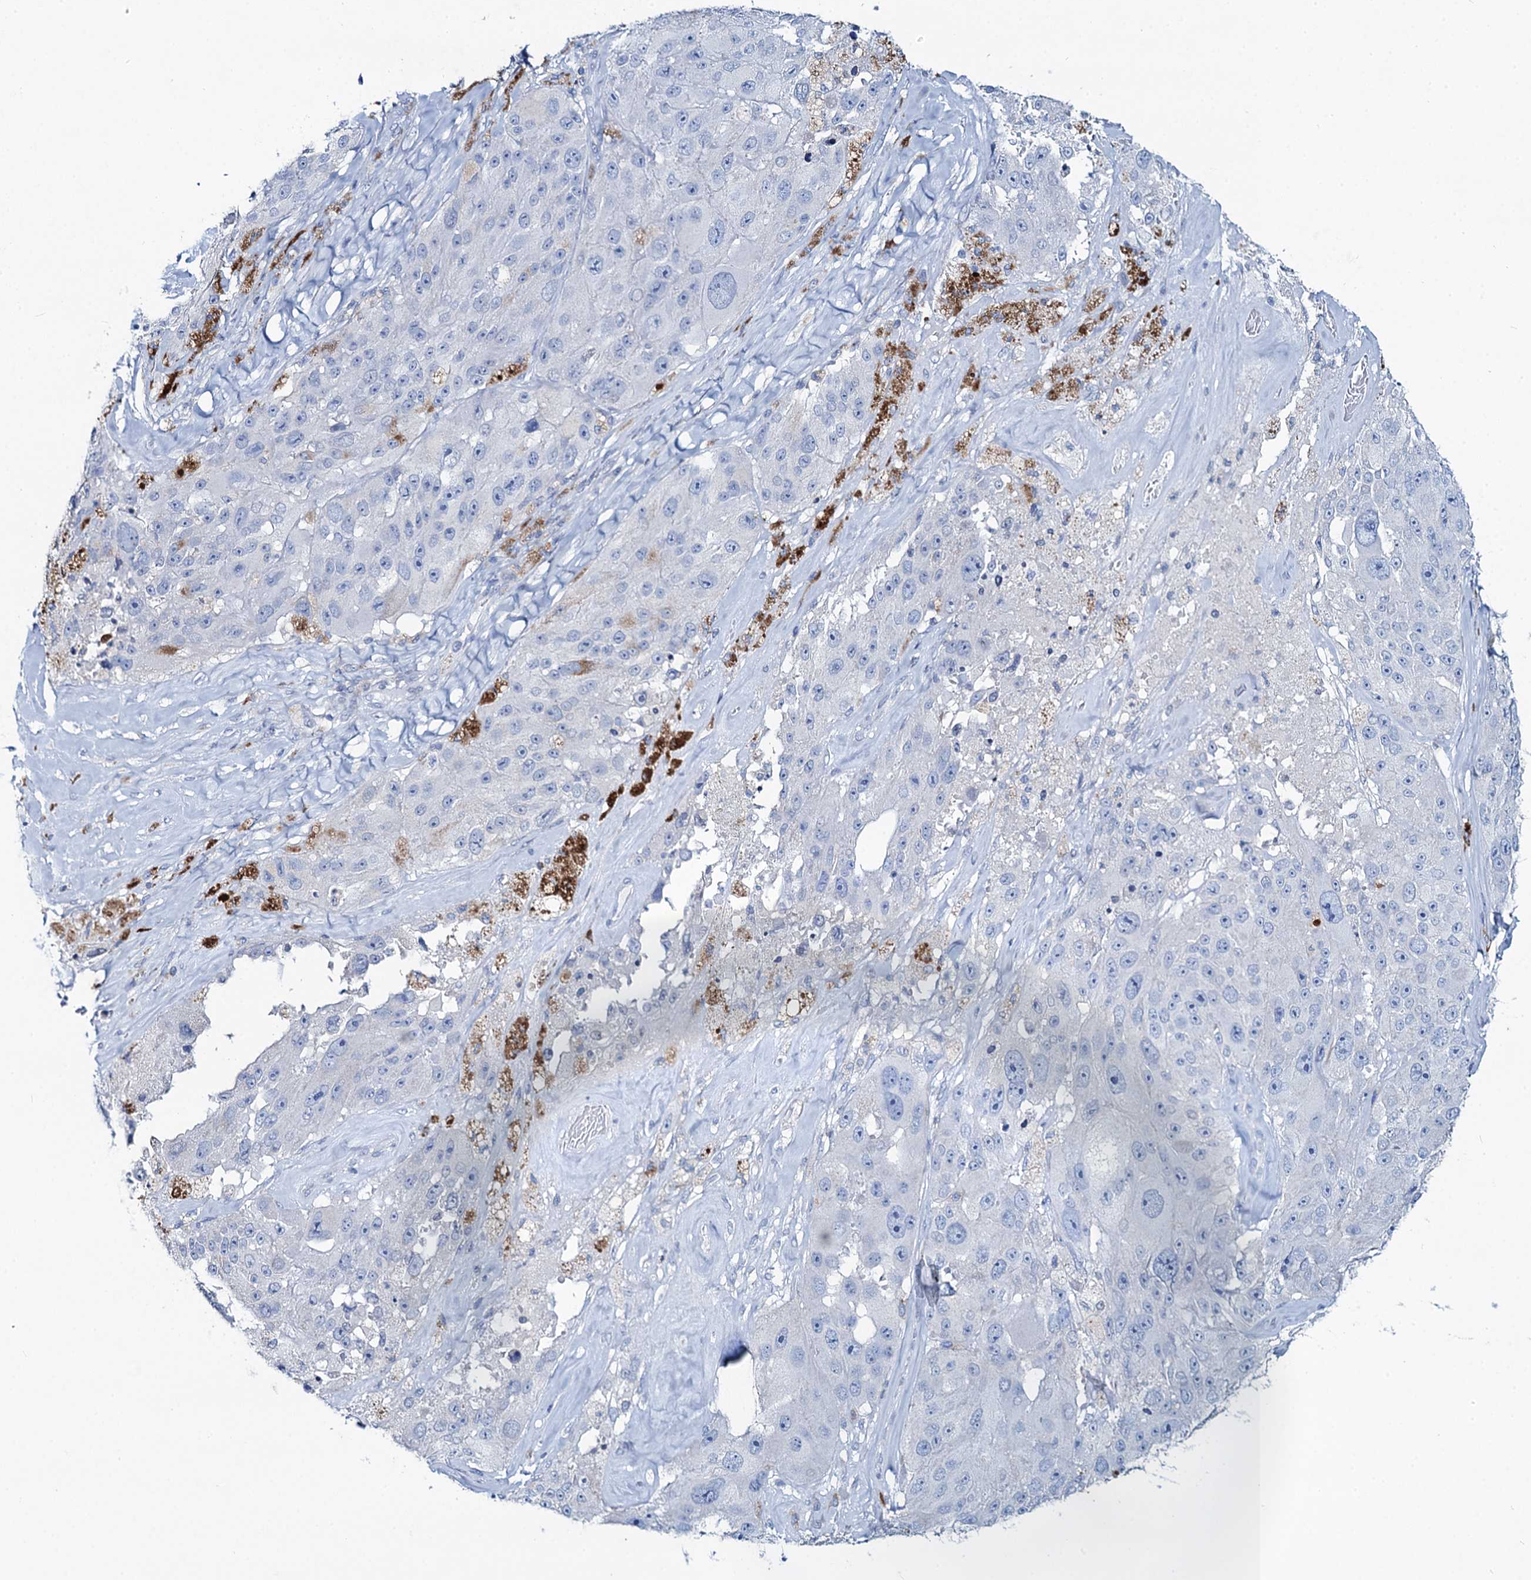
{"staining": {"intensity": "negative", "quantity": "none", "location": "none"}, "tissue": "melanoma", "cell_type": "Tumor cells", "image_type": "cancer", "snomed": [{"axis": "morphology", "description": "Malignant melanoma, Metastatic site"}, {"axis": "topography", "description": "Lymph node"}], "caption": "Tumor cells show no significant protein expression in melanoma.", "gene": "TOX3", "patient": {"sex": "male", "age": 62}}